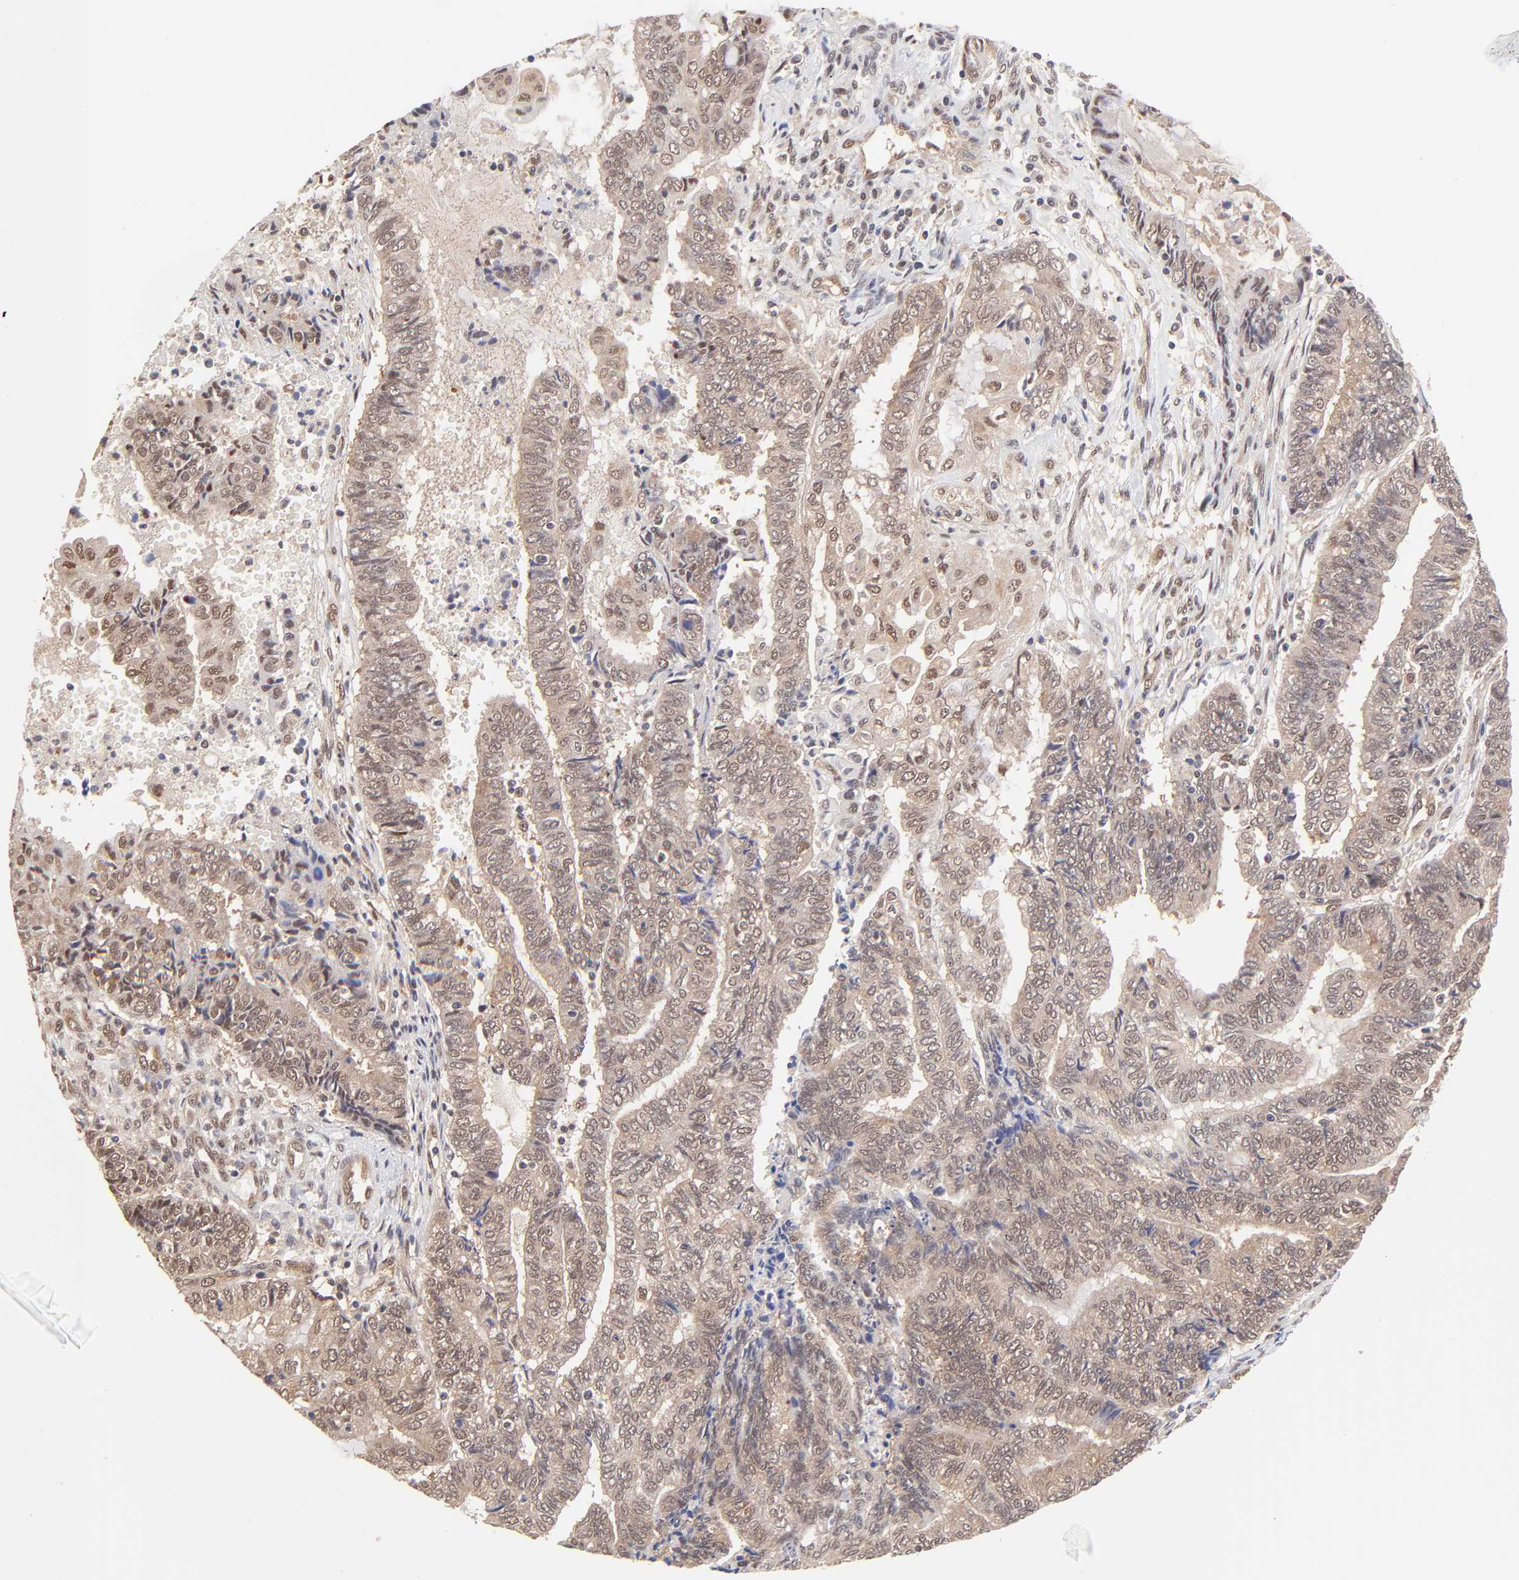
{"staining": {"intensity": "moderate", "quantity": "25%-75%", "location": "cytoplasmic/membranous,nuclear"}, "tissue": "endometrial cancer", "cell_type": "Tumor cells", "image_type": "cancer", "snomed": [{"axis": "morphology", "description": "Adenocarcinoma, NOS"}, {"axis": "topography", "description": "Uterus"}, {"axis": "topography", "description": "Endometrium"}], "caption": "Immunohistochemistry (IHC) histopathology image of human endometrial adenocarcinoma stained for a protein (brown), which displays medium levels of moderate cytoplasmic/membranous and nuclear positivity in approximately 25%-75% of tumor cells.", "gene": "PSMC4", "patient": {"sex": "female", "age": 70}}